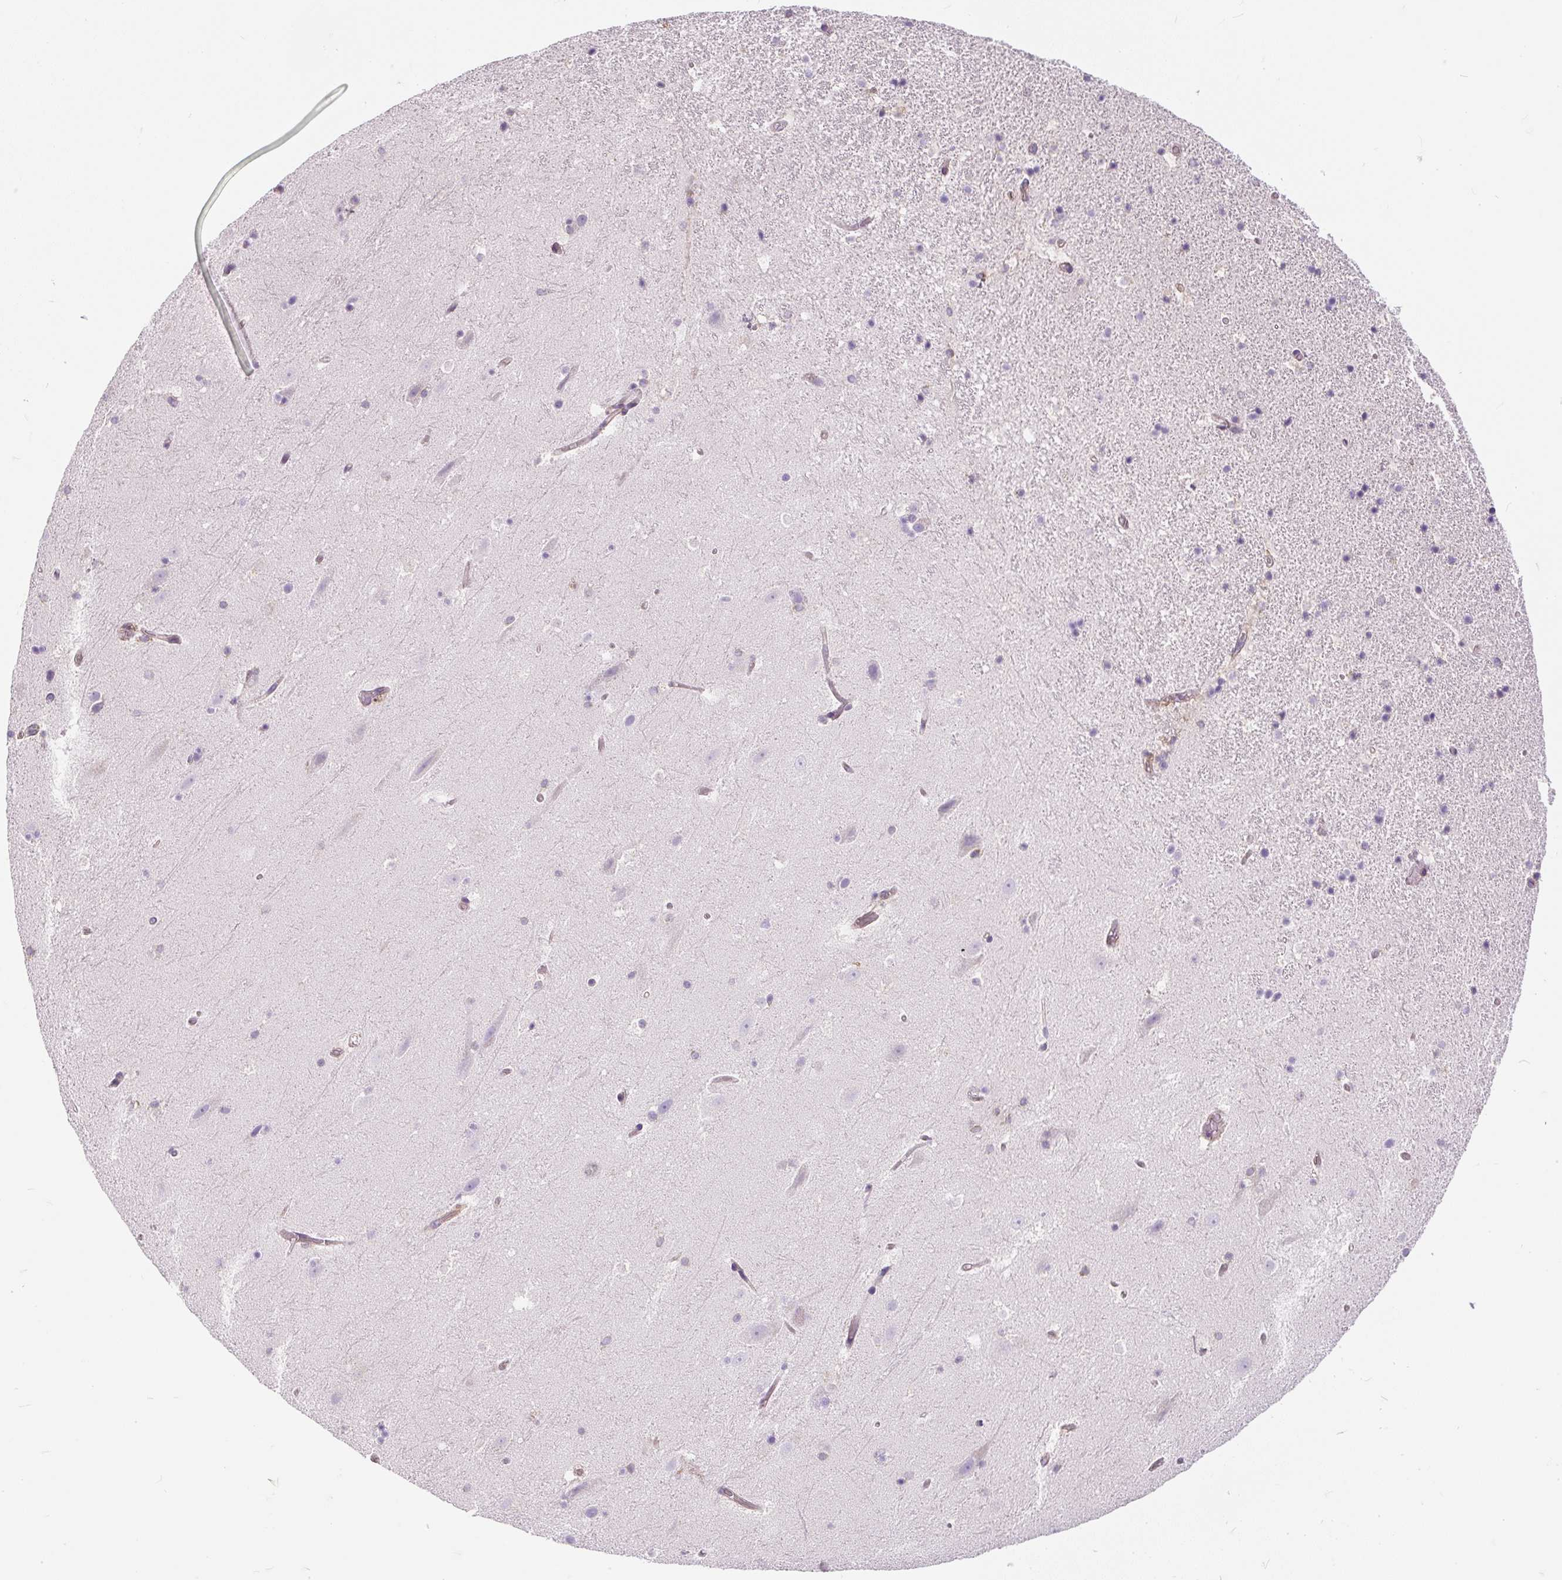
{"staining": {"intensity": "negative", "quantity": "none", "location": "none"}, "tissue": "hippocampus", "cell_type": "Glial cells", "image_type": "normal", "snomed": [{"axis": "morphology", "description": "Normal tissue, NOS"}, {"axis": "topography", "description": "Hippocampus"}], "caption": "There is no significant positivity in glial cells of hippocampus.", "gene": "CYP20A1", "patient": {"sex": "male", "age": 37}}